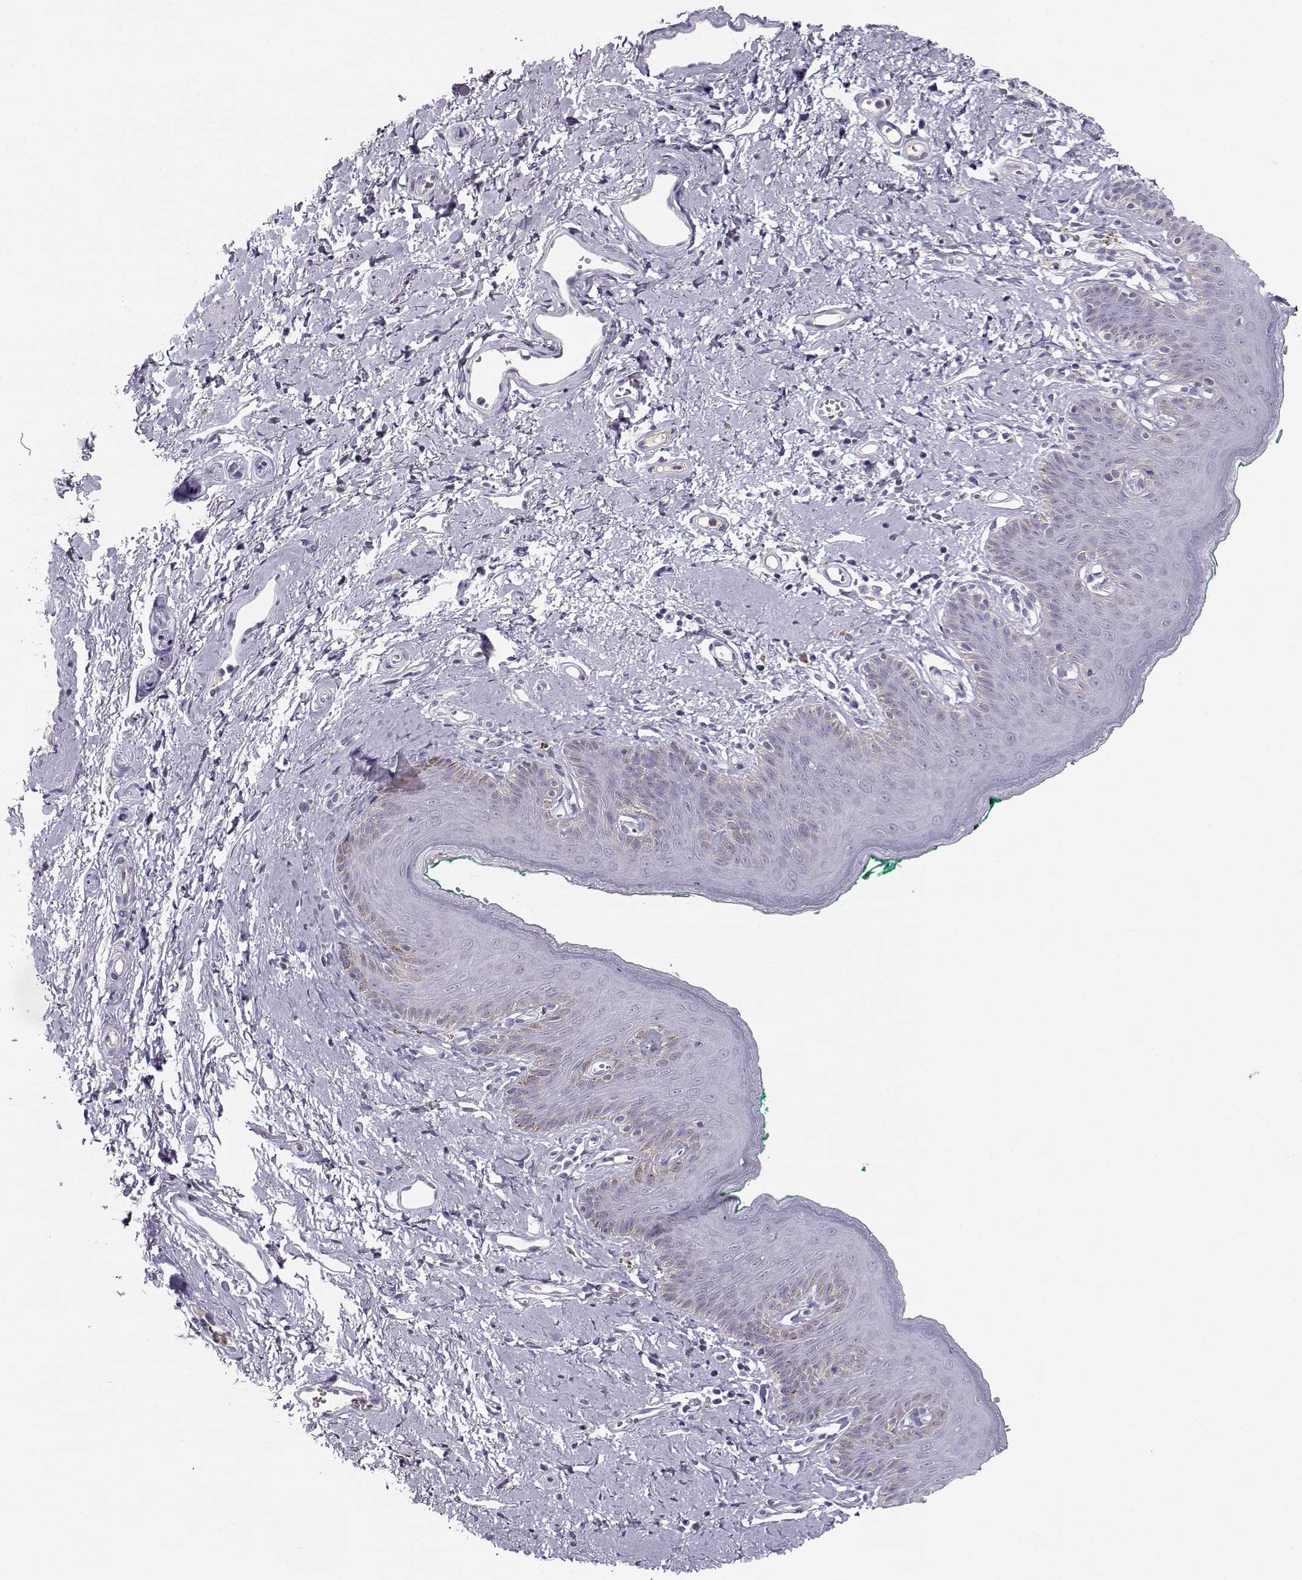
{"staining": {"intensity": "negative", "quantity": "none", "location": "none"}, "tissue": "skin", "cell_type": "Epidermal cells", "image_type": "normal", "snomed": [{"axis": "morphology", "description": "Normal tissue, NOS"}, {"axis": "topography", "description": "Vulva"}], "caption": "Immunohistochemical staining of normal skin shows no significant expression in epidermal cells. Nuclei are stained in blue.", "gene": "CFAP77", "patient": {"sex": "female", "age": 66}}